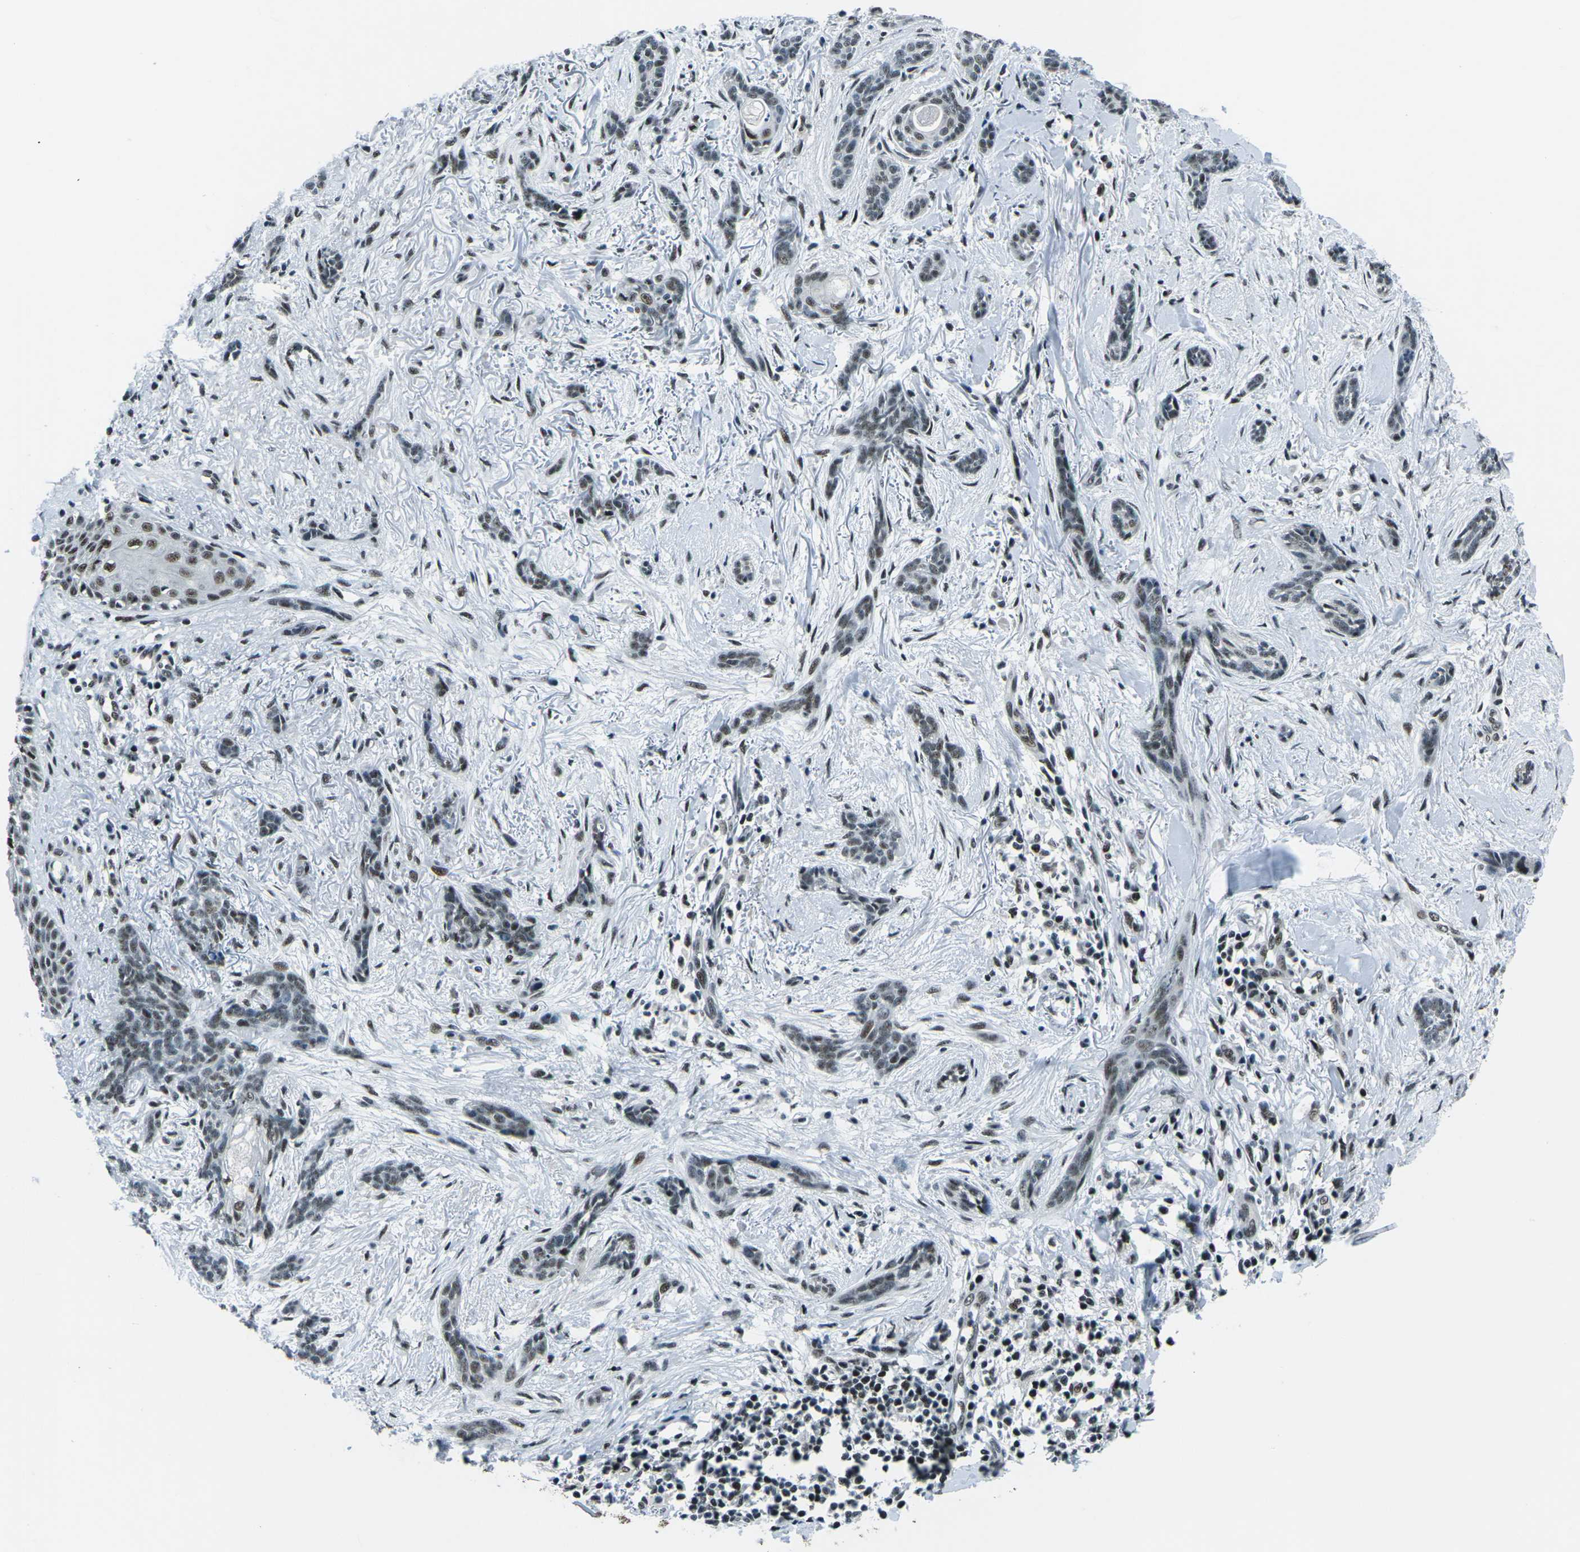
{"staining": {"intensity": "weak", "quantity": "25%-75%", "location": "nuclear"}, "tissue": "skin cancer", "cell_type": "Tumor cells", "image_type": "cancer", "snomed": [{"axis": "morphology", "description": "Basal cell carcinoma"}, {"axis": "morphology", "description": "Adnexal tumor, benign"}, {"axis": "topography", "description": "Skin"}], "caption": "High-power microscopy captured an immunohistochemistry micrograph of skin cancer, revealing weak nuclear positivity in approximately 25%-75% of tumor cells.", "gene": "RBL2", "patient": {"sex": "female", "age": 42}}